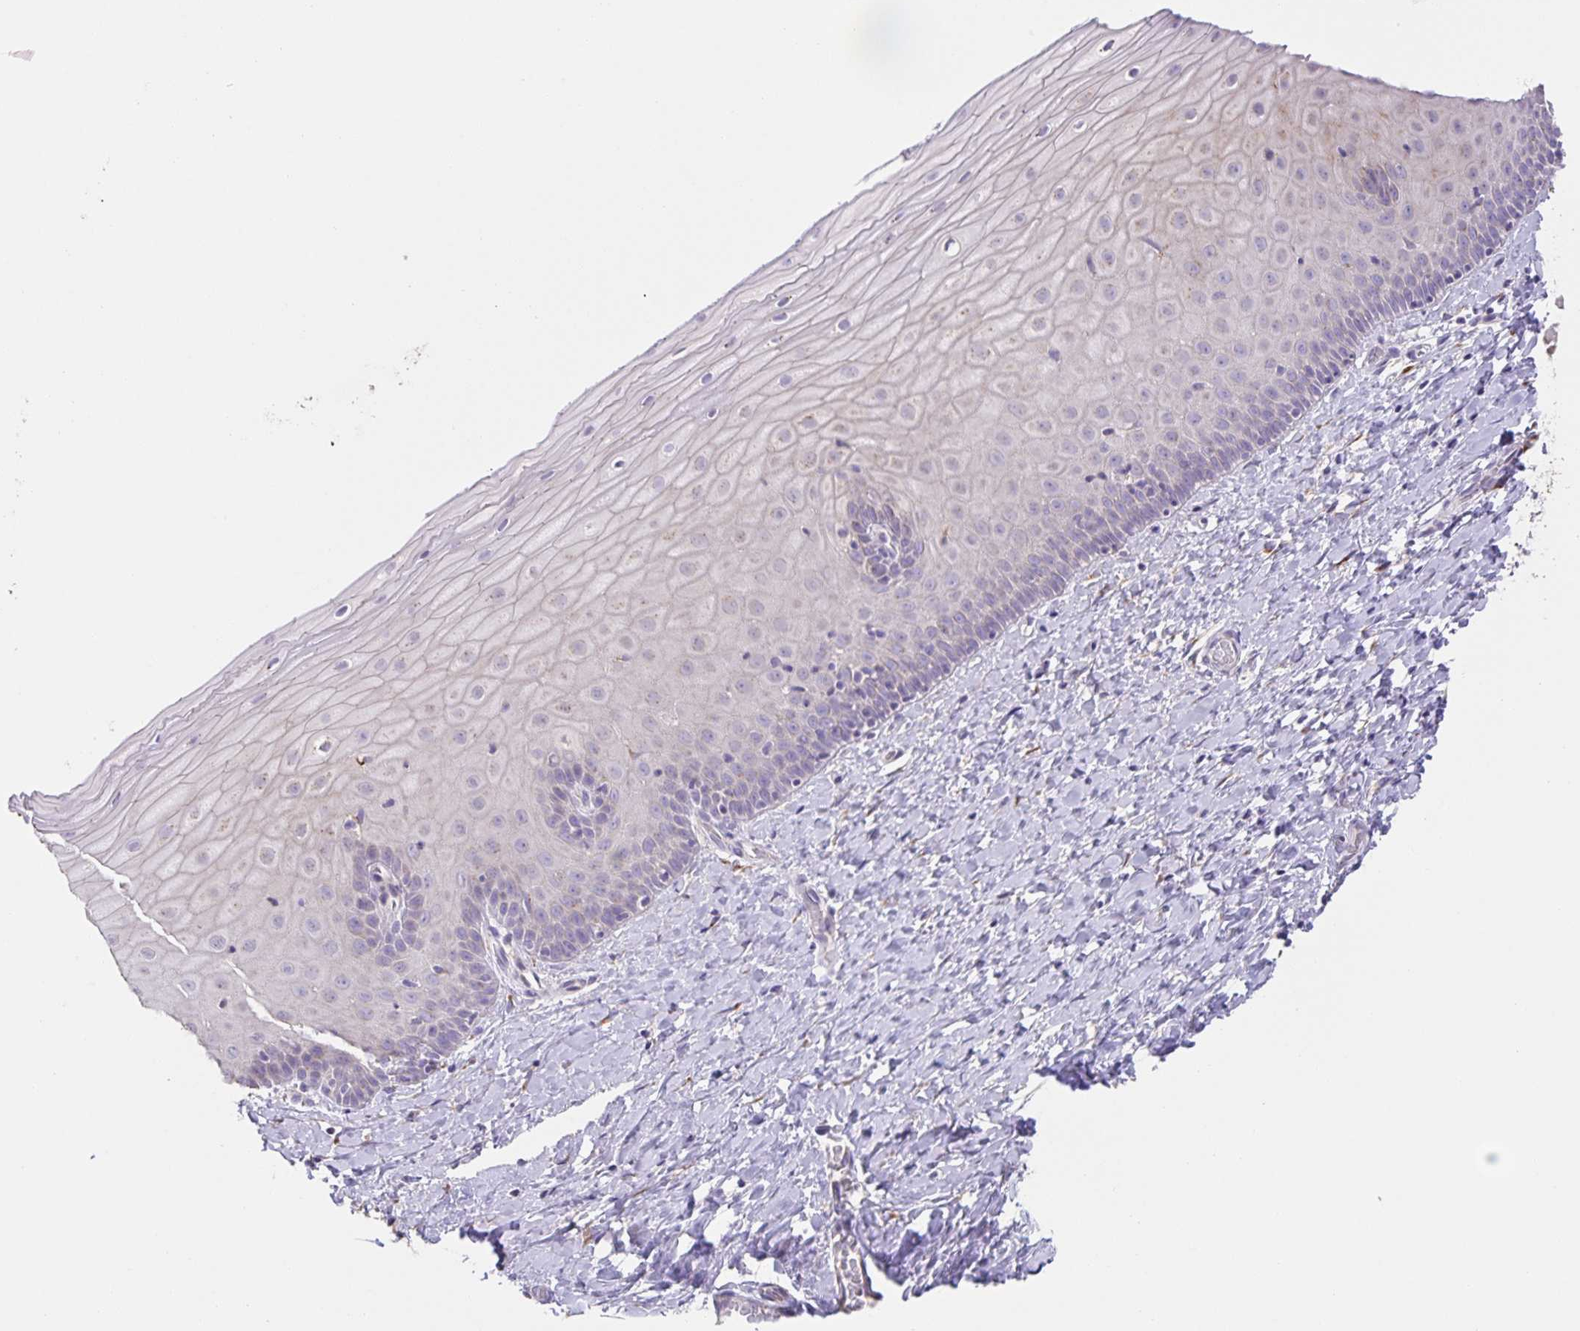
{"staining": {"intensity": "strong", "quantity": "25%-75%", "location": "cytoplasmic/membranous"}, "tissue": "cervix", "cell_type": "Glandular cells", "image_type": "normal", "snomed": [{"axis": "morphology", "description": "Normal tissue, NOS"}, {"axis": "topography", "description": "Cervix"}], "caption": "A high amount of strong cytoplasmic/membranous positivity is appreciated in approximately 25%-75% of glandular cells in benign cervix. Nuclei are stained in blue.", "gene": "PRR36", "patient": {"sex": "female", "age": 37}}